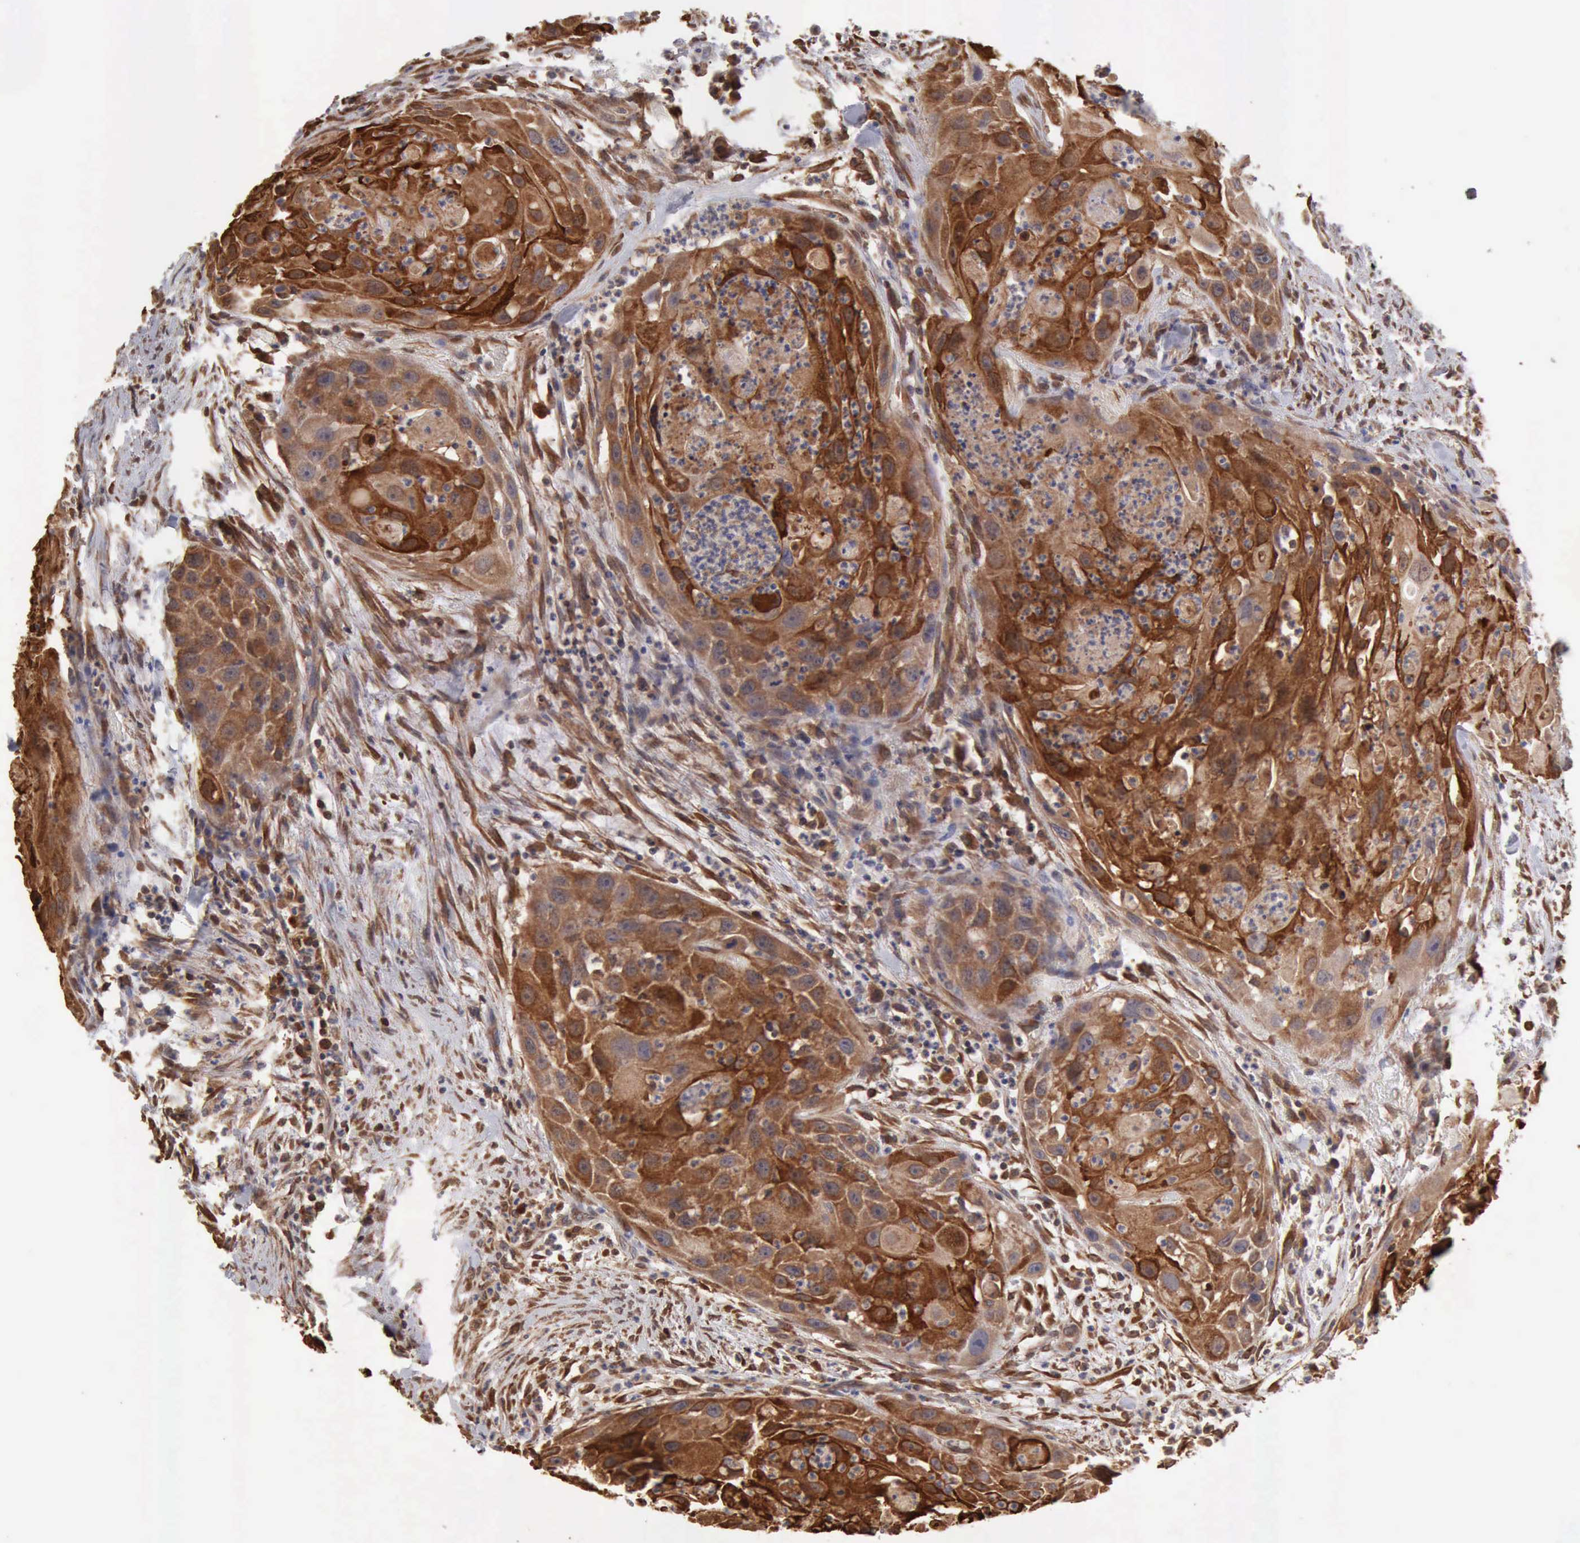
{"staining": {"intensity": "strong", "quantity": ">75%", "location": "cytoplasmic/membranous,nuclear"}, "tissue": "head and neck cancer", "cell_type": "Tumor cells", "image_type": "cancer", "snomed": [{"axis": "morphology", "description": "Squamous cell carcinoma, NOS"}, {"axis": "topography", "description": "Head-Neck"}], "caption": "Immunohistochemical staining of human head and neck squamous cell carcinoma displays strong cytoplasmic/membranous and nuclear protein staining in approximately >75% of tumor cells.", "gene": "APOL2", "patient": {"sex": "male", "age": 64}}